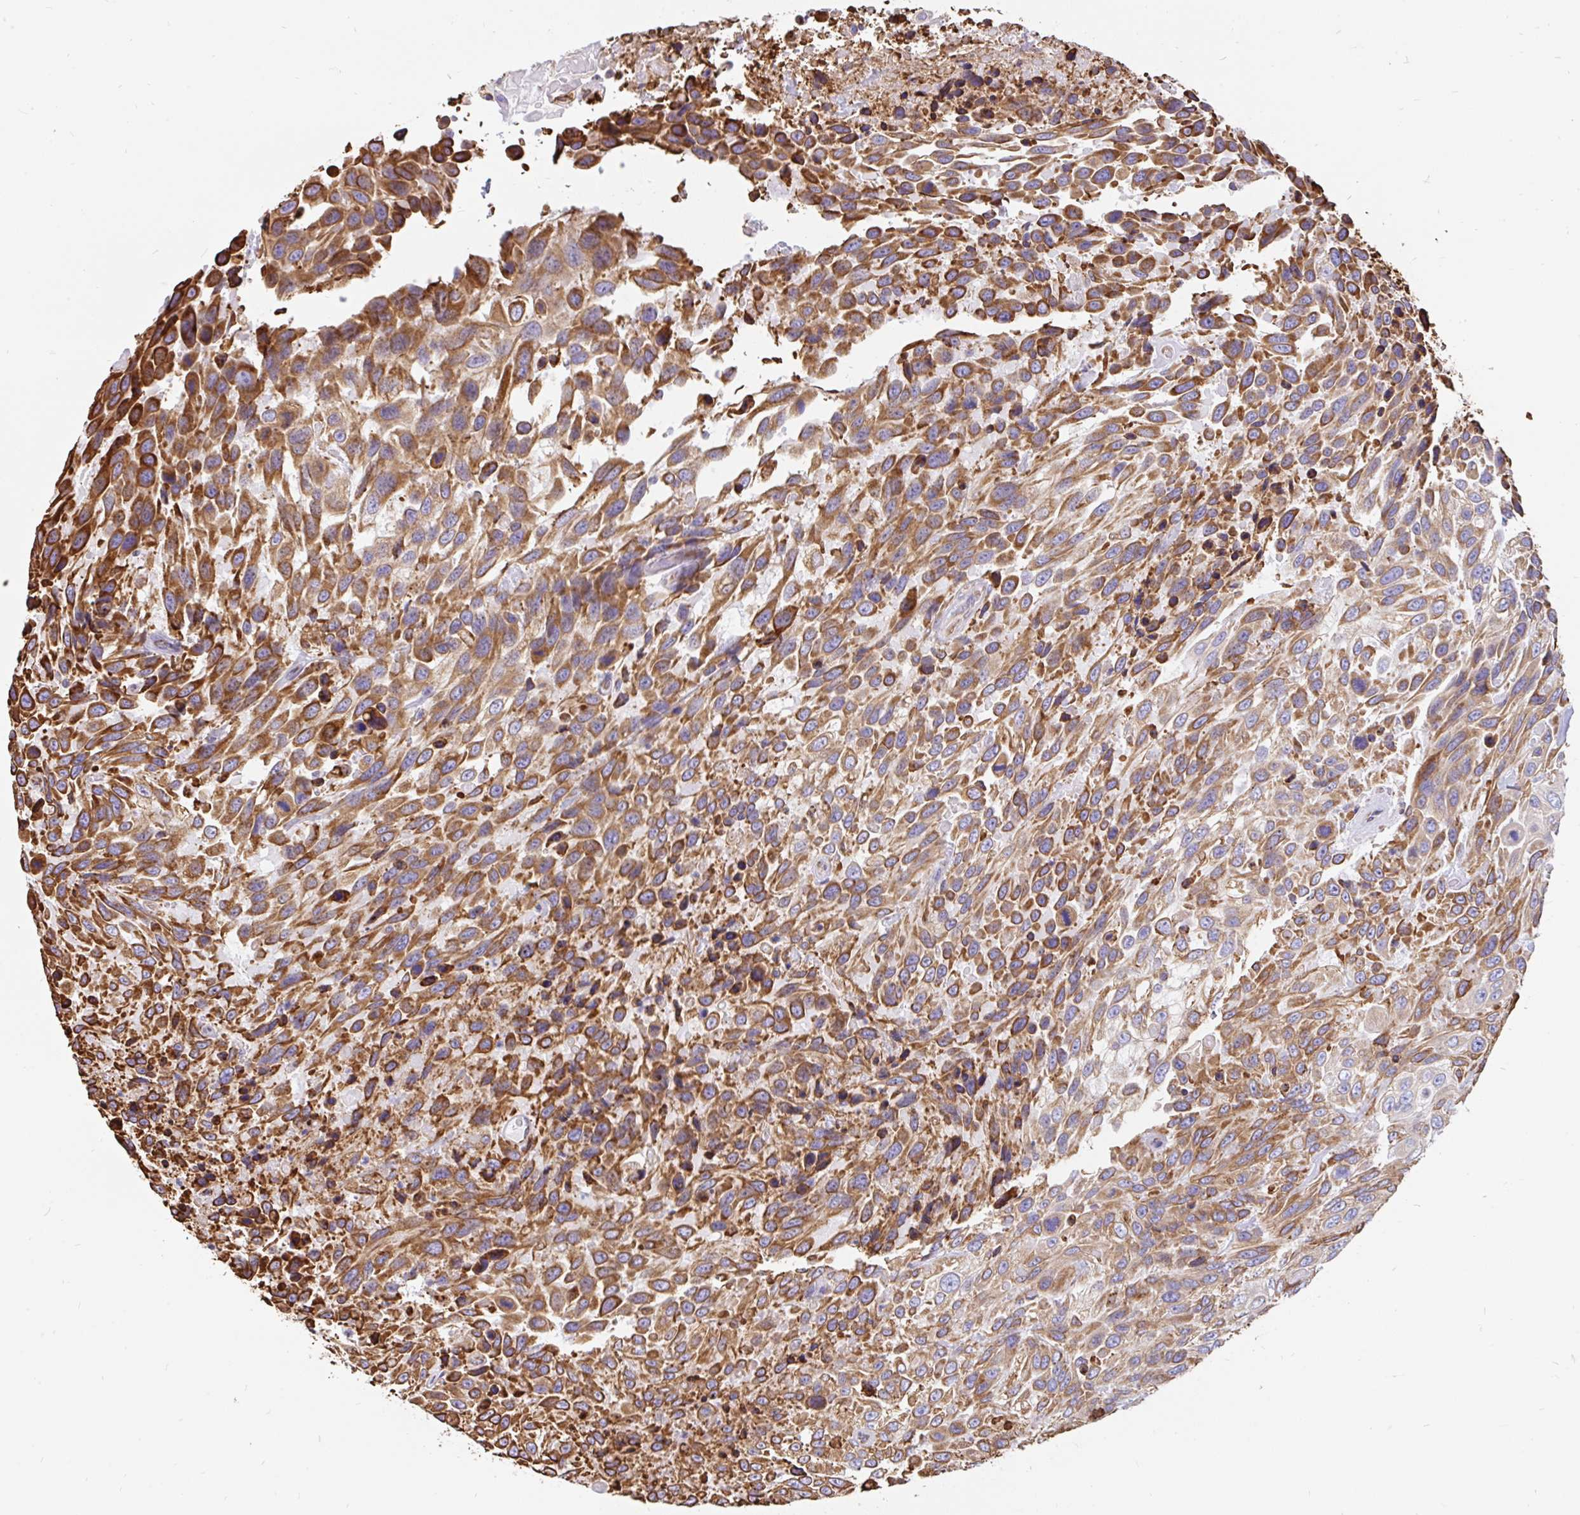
{"staining": {"intensity": "moderate", "quantity": ">75%", "location": "cytoplasmic/membranous"}, "tissue": "urothelial cancer", "cell_type": "Tumor cells", "image_type": "cancer", "snomed": [{"axis": "morphology", "description": "Urothelial carcinoma, High grade"}, {"axis": "topography", "description": "Urinary bladder"}], "caption": "Human urothelial cancer stained for a protein (brown) demonstrates moderate cytoplasmic/membranous positive positivity in approximately >75% of tumor cells.", "gene": "EML5", "patient": {"sex": "female", "age": 70}}